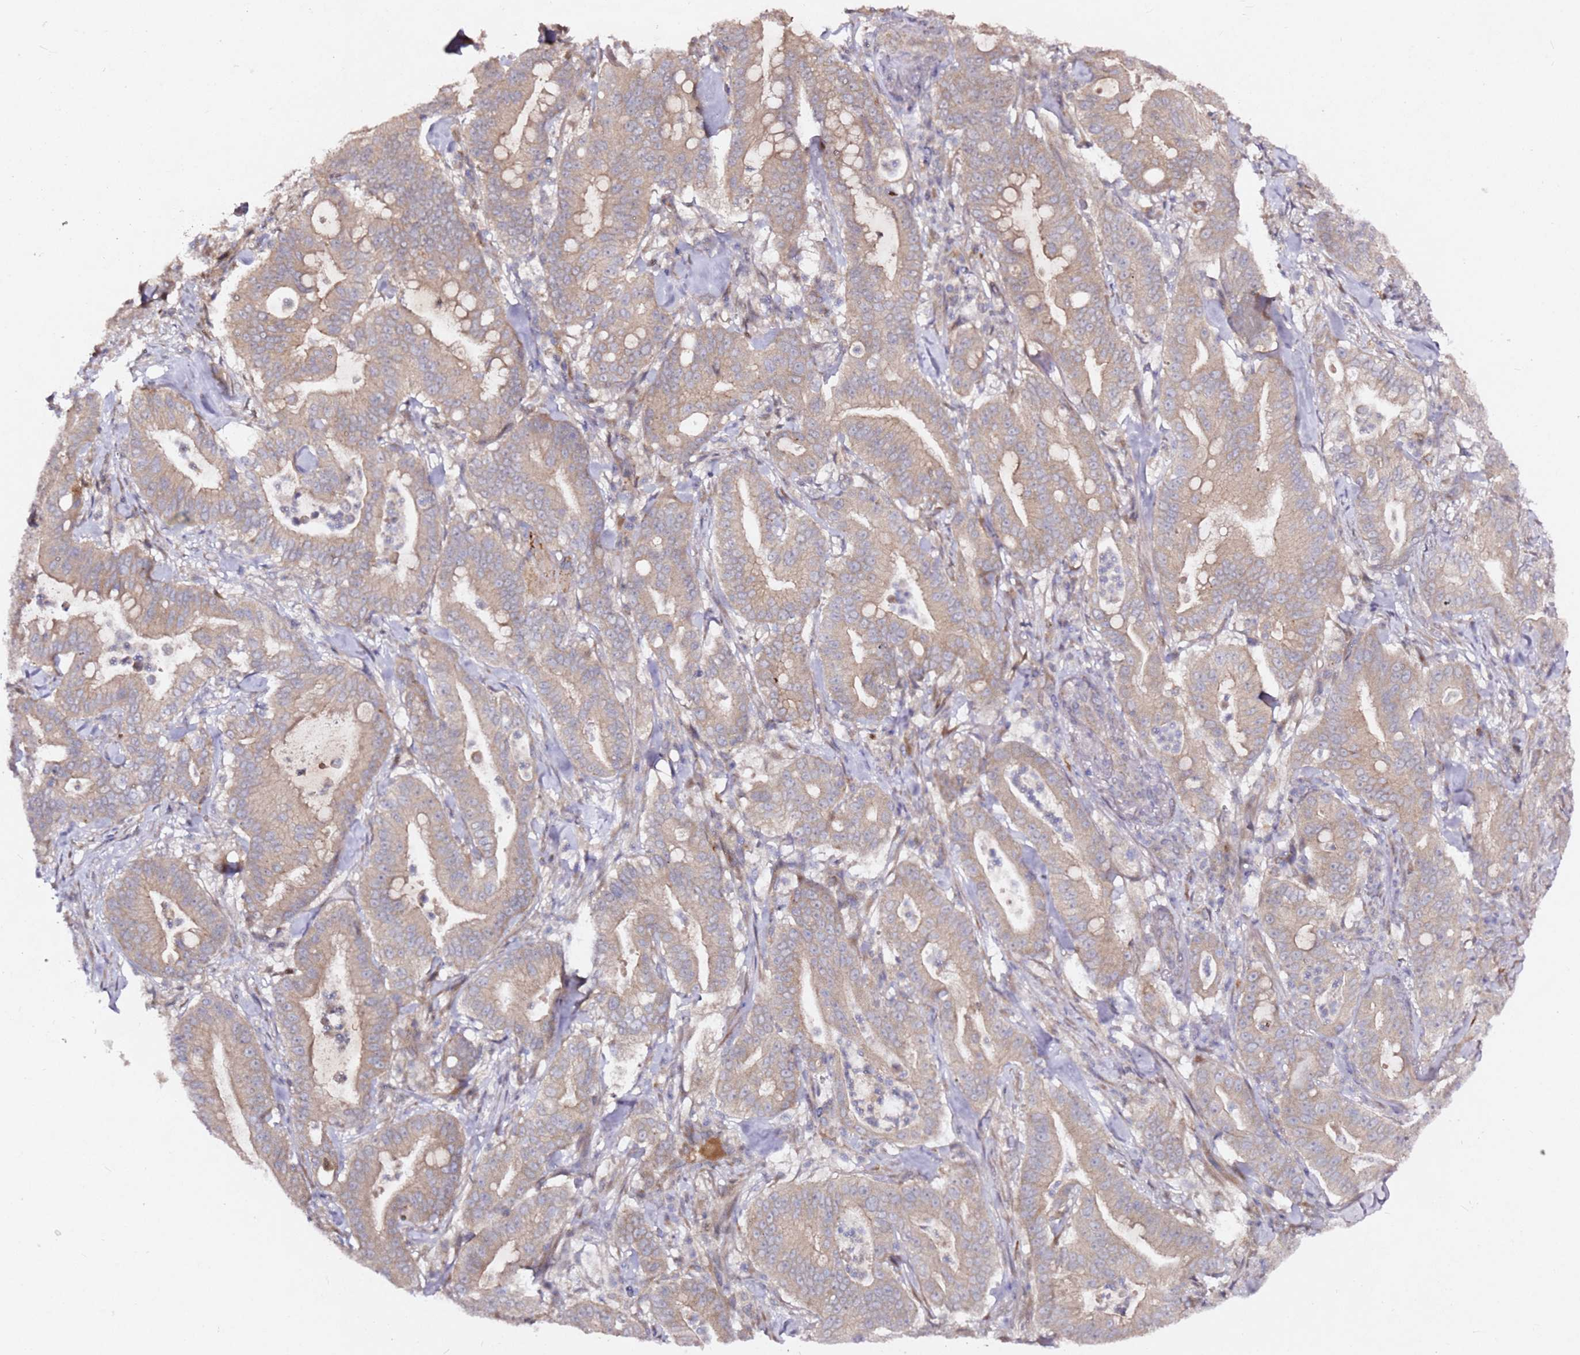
{"staining": {"intensity": "weak", "quantity": ">75%", "location": "cytoplasmic/membranous"}, "tissue": "pancreatic cancer", "cell_type": "Tumor cells", "image_type": "cancer", "snomed": [{"axis": "morphology", "description": "Adenocarcinoma, NOS"}, {"axis": "topography", "description": "Pancreas"}], "caption": "Pancreatic cancer stained with a protein marker reveals weak staining in tumor cells.", "gene": "ALG11", "patient": {"sex": "male", "age": 71}}